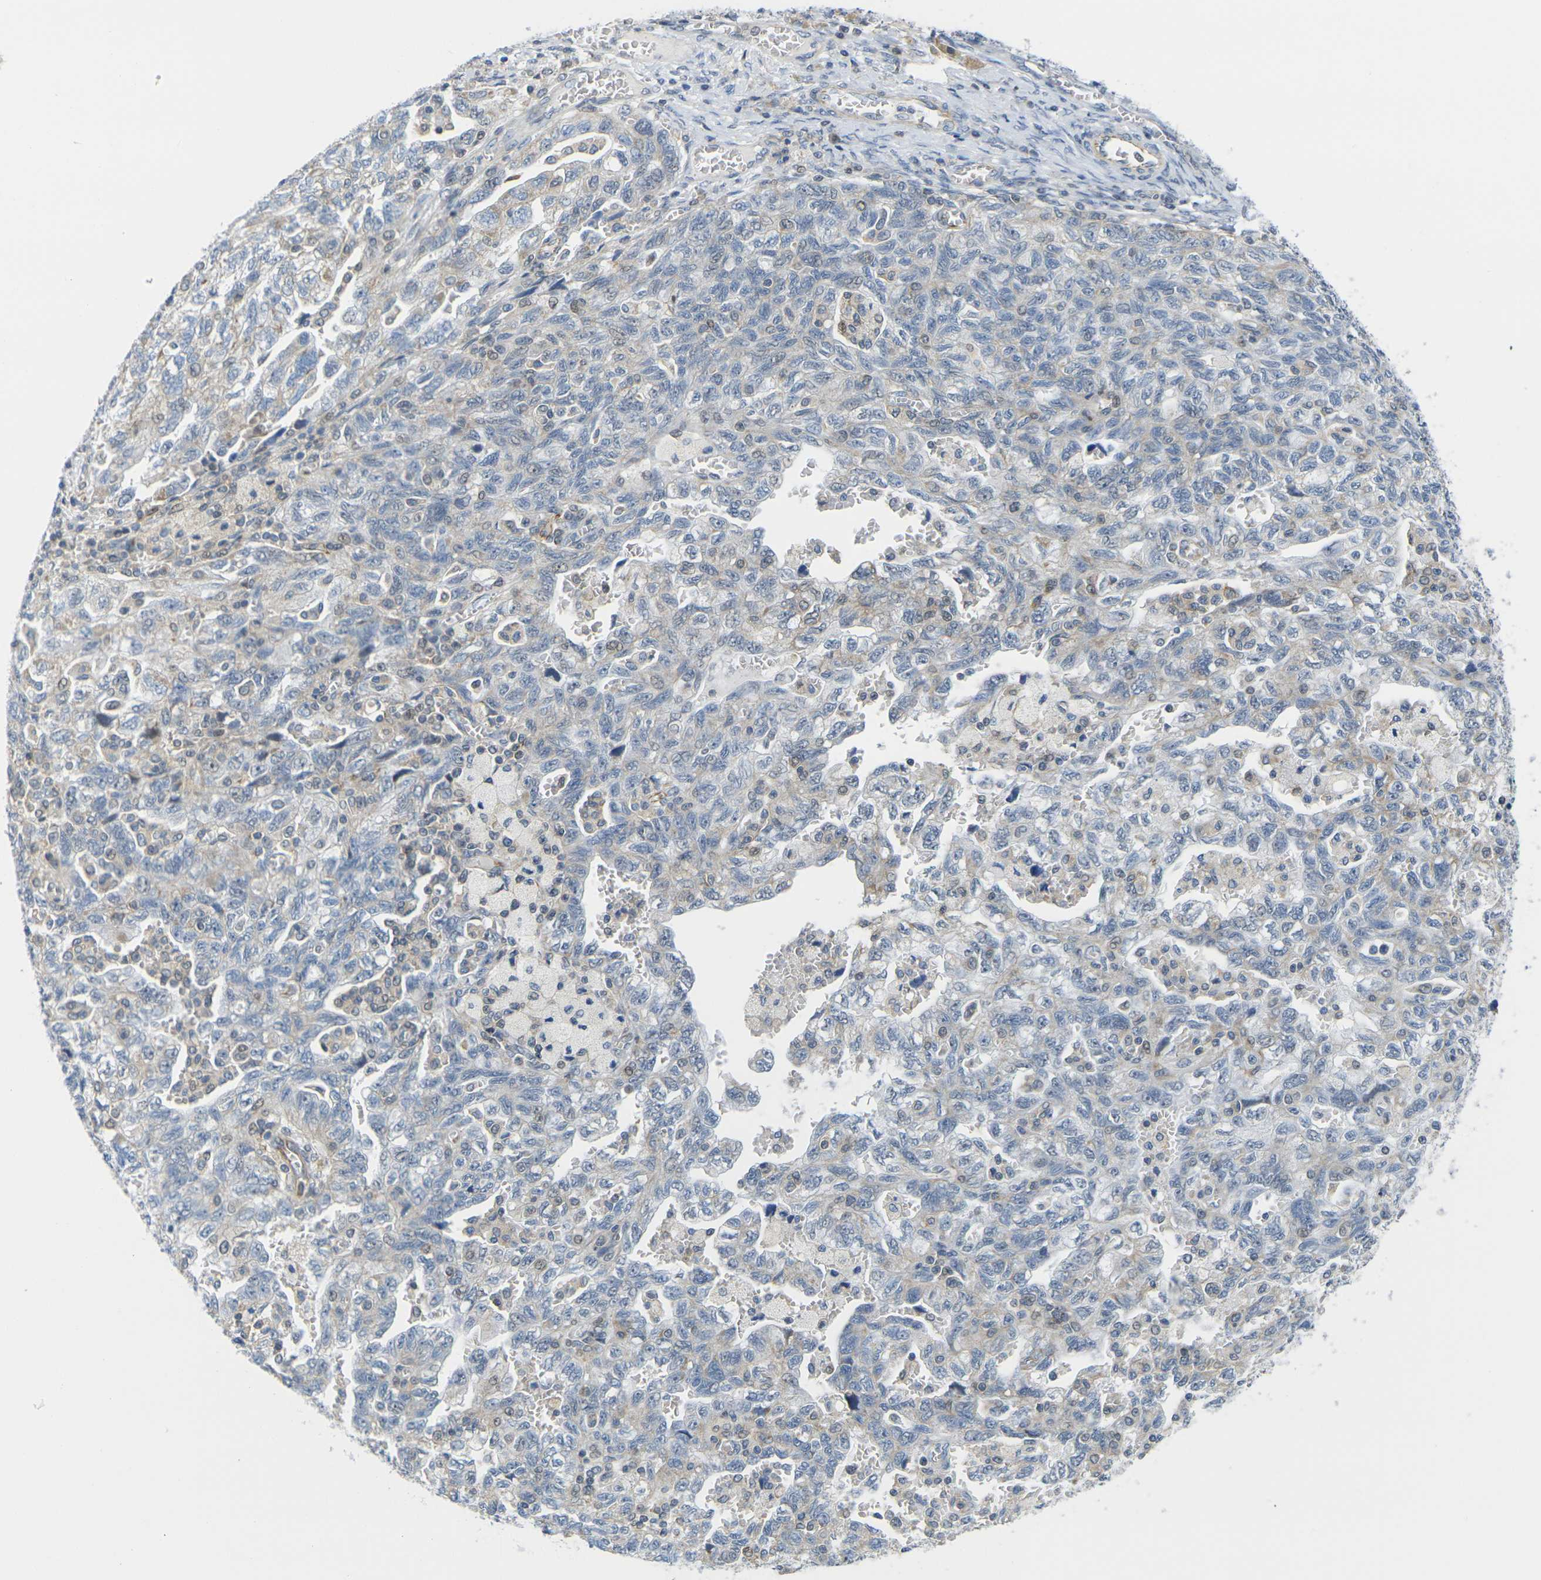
{"staining": {"intensity": "weak", "quantity": ">75%", "location": "cytoplasmic/membranous"}, "tissue": "ovarian cancer", "cell_type": "Tumor cells", "image_type": "cancer", "snomed": [{"axis": "morphology", "description": "Carcinoma, NOS"}, {"axis": "morphology", "description": "Cystadenocarcinoma, serous, NOS"}, {"axis": "topography", "description": "Ovary"}], "caption": "High-magnification brightfield microscopy of ovarian cancer (serous cystadenocarcinoma) stained with DAB (brown) and counterstained with hematoxylin (blue). tumor cells exhibit weak cytoplasmic/membranous expression is present in approximately>75% of cells.", "gene": "OTOF", "patient": {"sex": "female", "age": 69}}